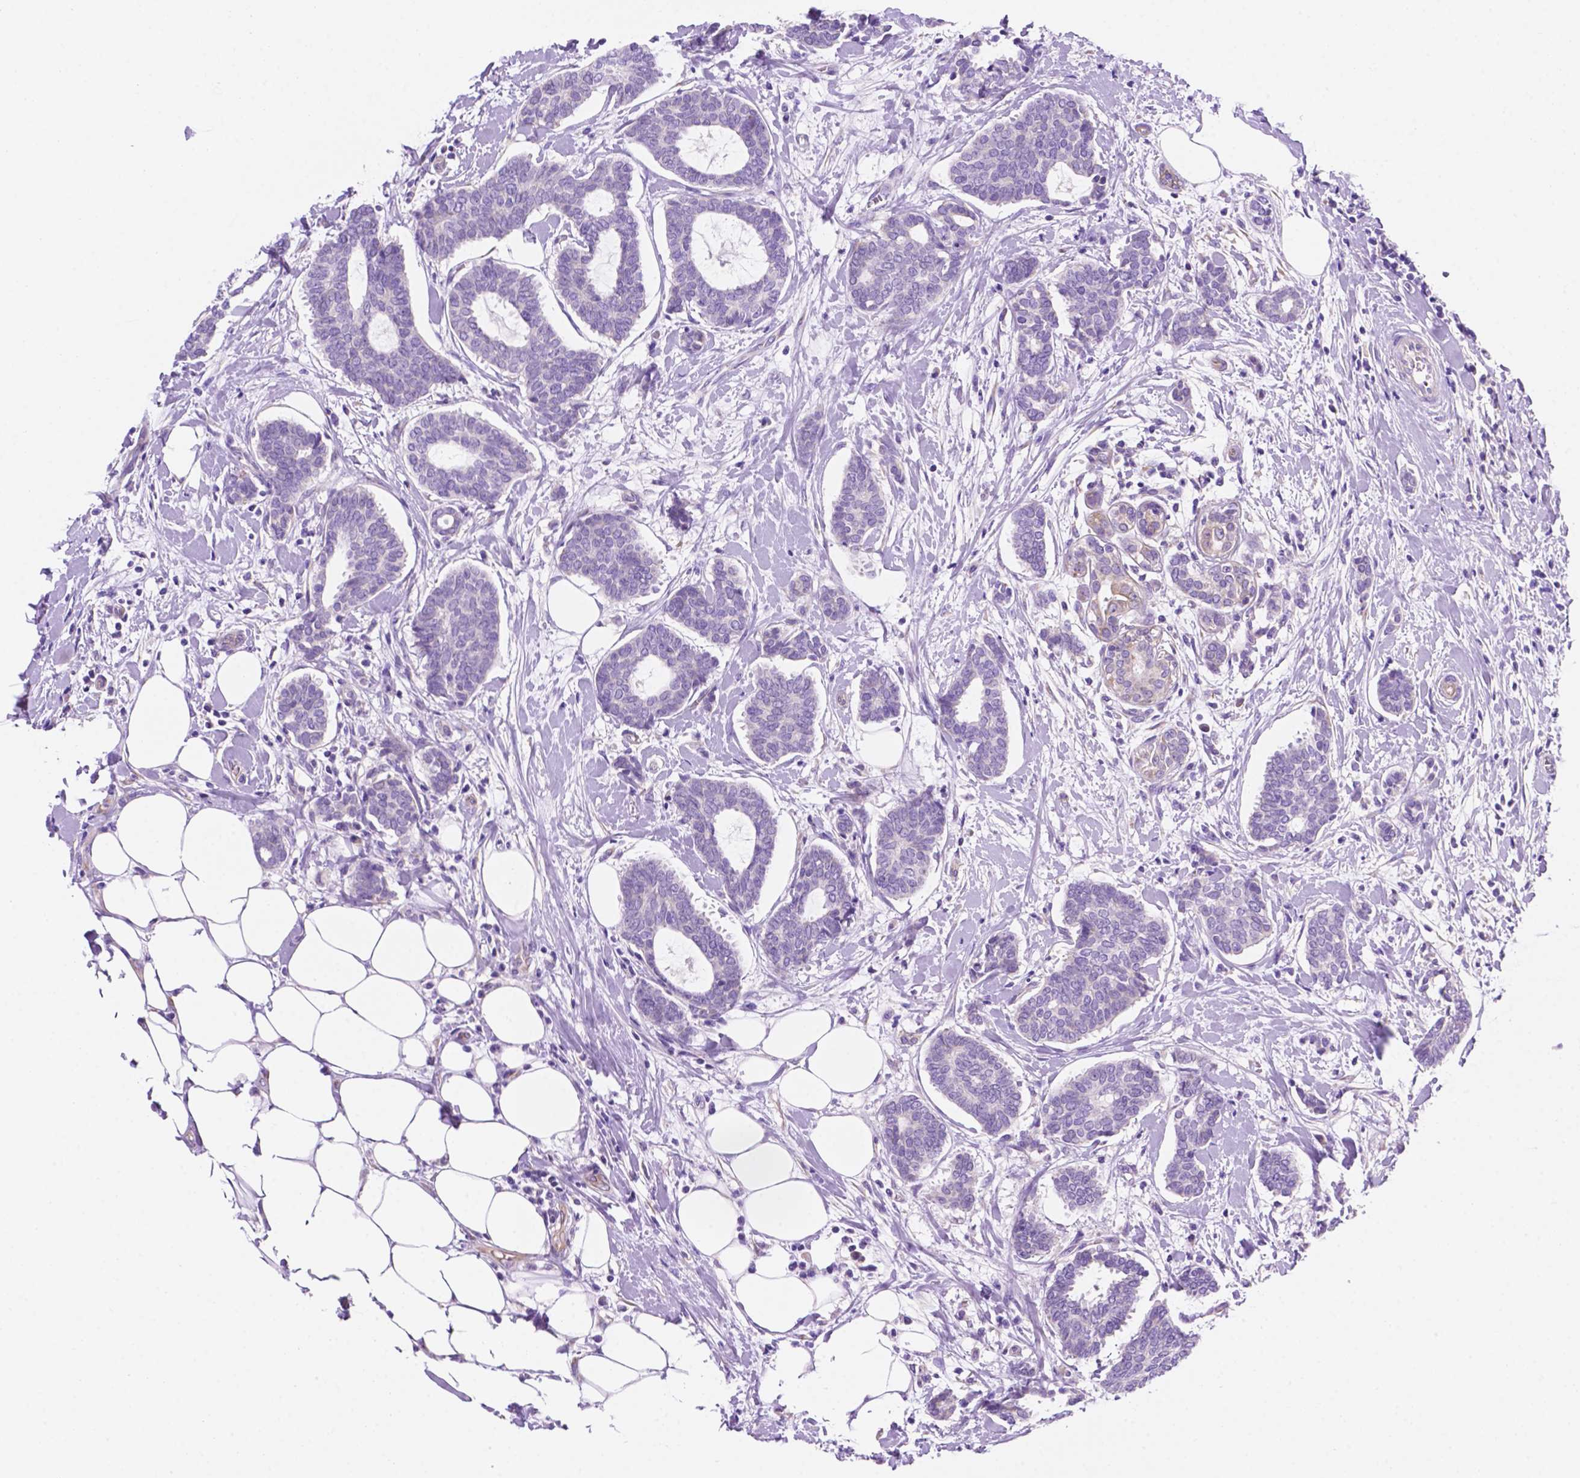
{"staining": {"intensity": "negative", "quantity": "none", "location": "none"}, "tissue": "breast cancer", "cell_type": "Tumor cells", "image_type": "cancer", "snomed": [{"axis": "morphology", "description": "Intraductal carcinoma, in situ"}, {"axis": "morphology", "description": "Duct carcinoma"}, {"axis": "morphology", "description": "Lobular carcinoma, in situ"}, {"axis": "topography", "description": "Breast"}], "caption": "High magnification brightfield microscopy of breast infiltrating ductal carcinoma stained with DAB (3,3'-diaminobenzidine) (brown) and counterstained with hematoxylin (blue): tumor cells show no significant expression.", "gene": "CEACAM7", "patient": {"sex": "female", "age": 44}}